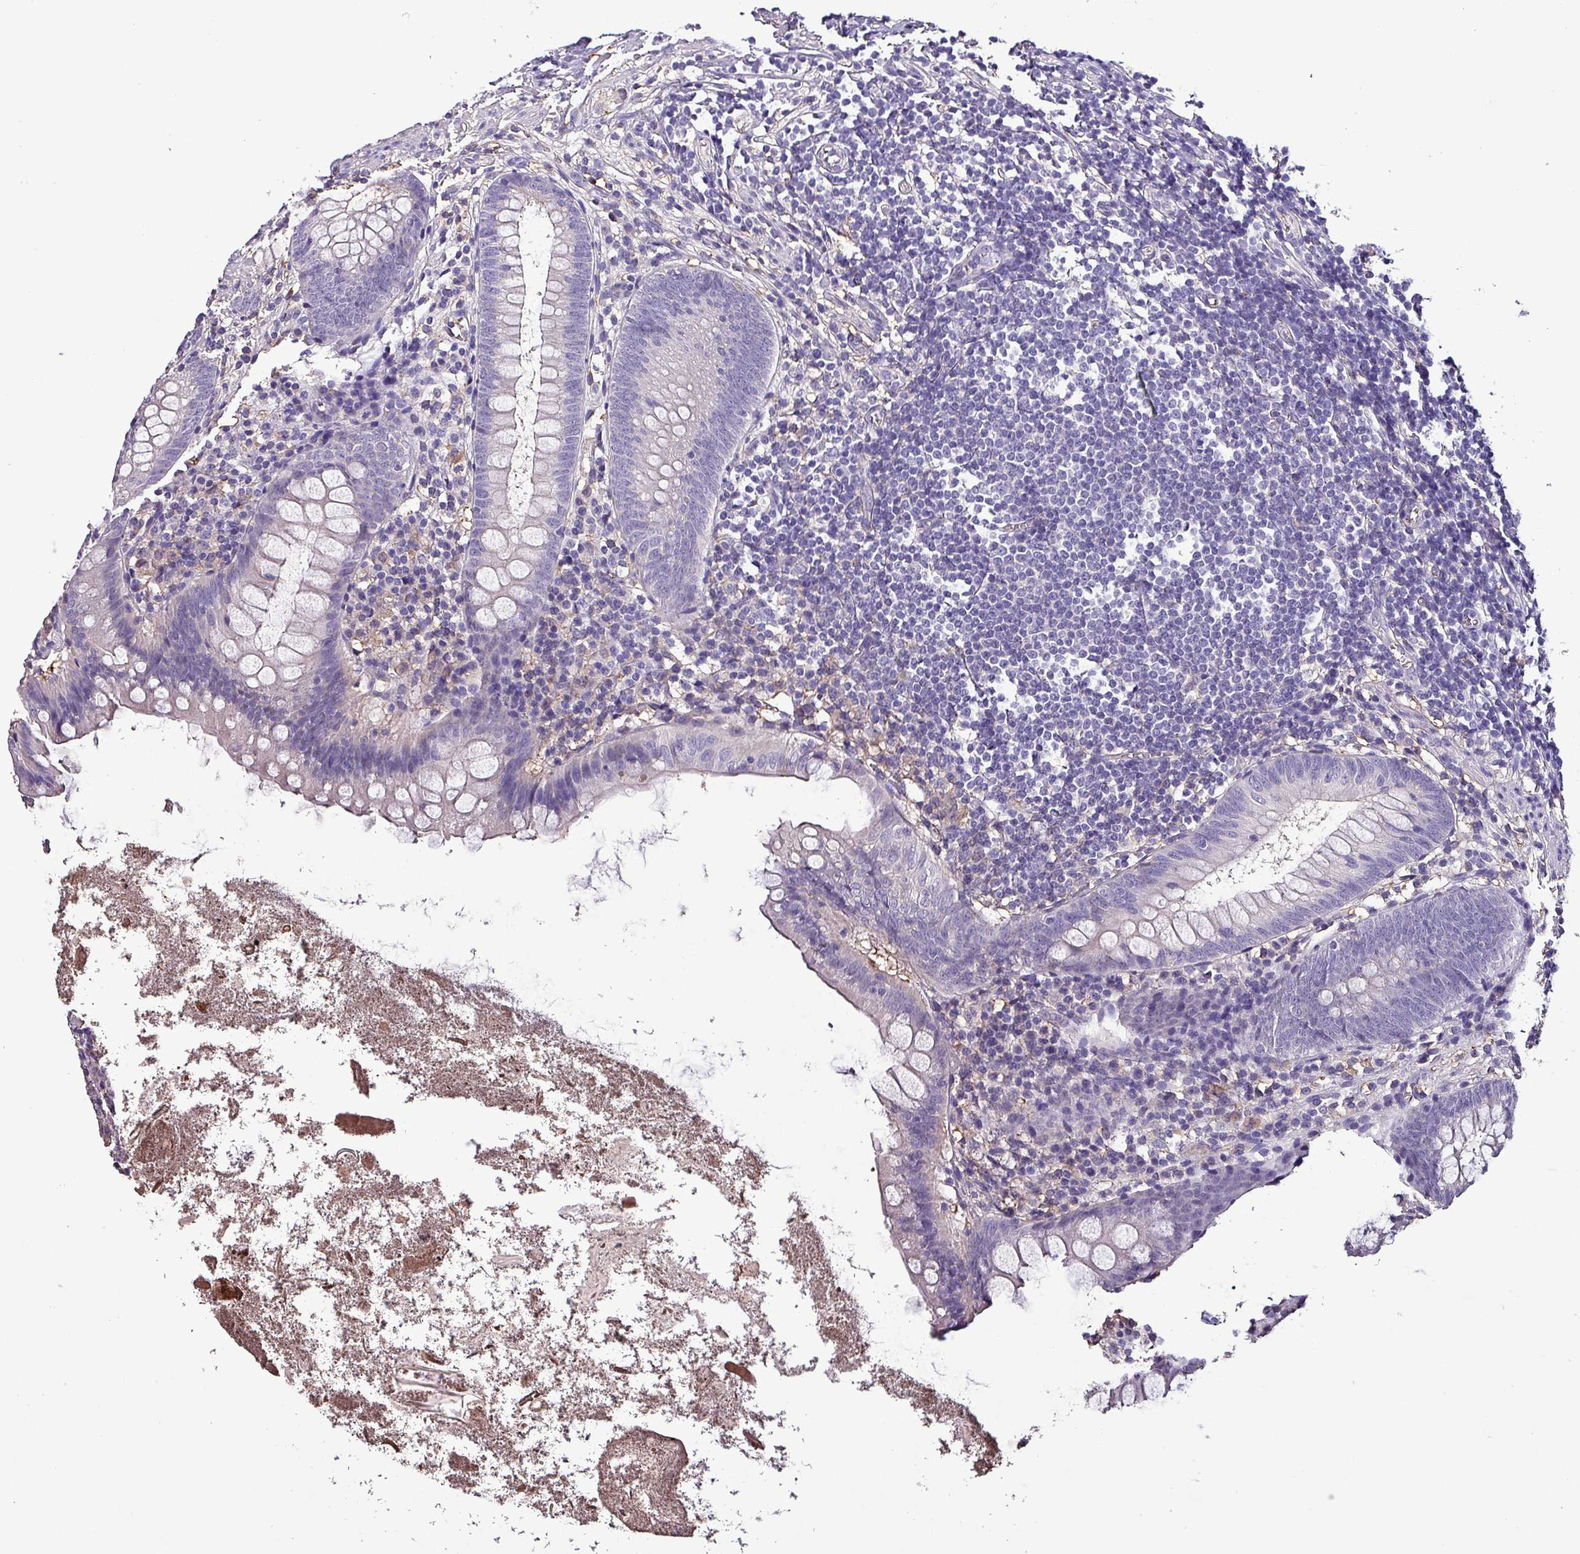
{"staining": {"intensity": "negative", "quantity": "none", "location": "none"}, "tissue": "appendix", "cell_type": "Glandular cells", "image_type": "normal", "snomed": [{"axis": "morphology", "description": "Normal tissue, NOS"}, {"axis": "topography", "description": "Appendix"}], "caption": "Immunohistochemistry image of benign appendix: appendix stained with DAB (3,3'-diaminobenzidine) displays no significant protein positivity in glandular cells.", "gene": "HTRA4", "patient": {"sex": "female", "age": 51}}